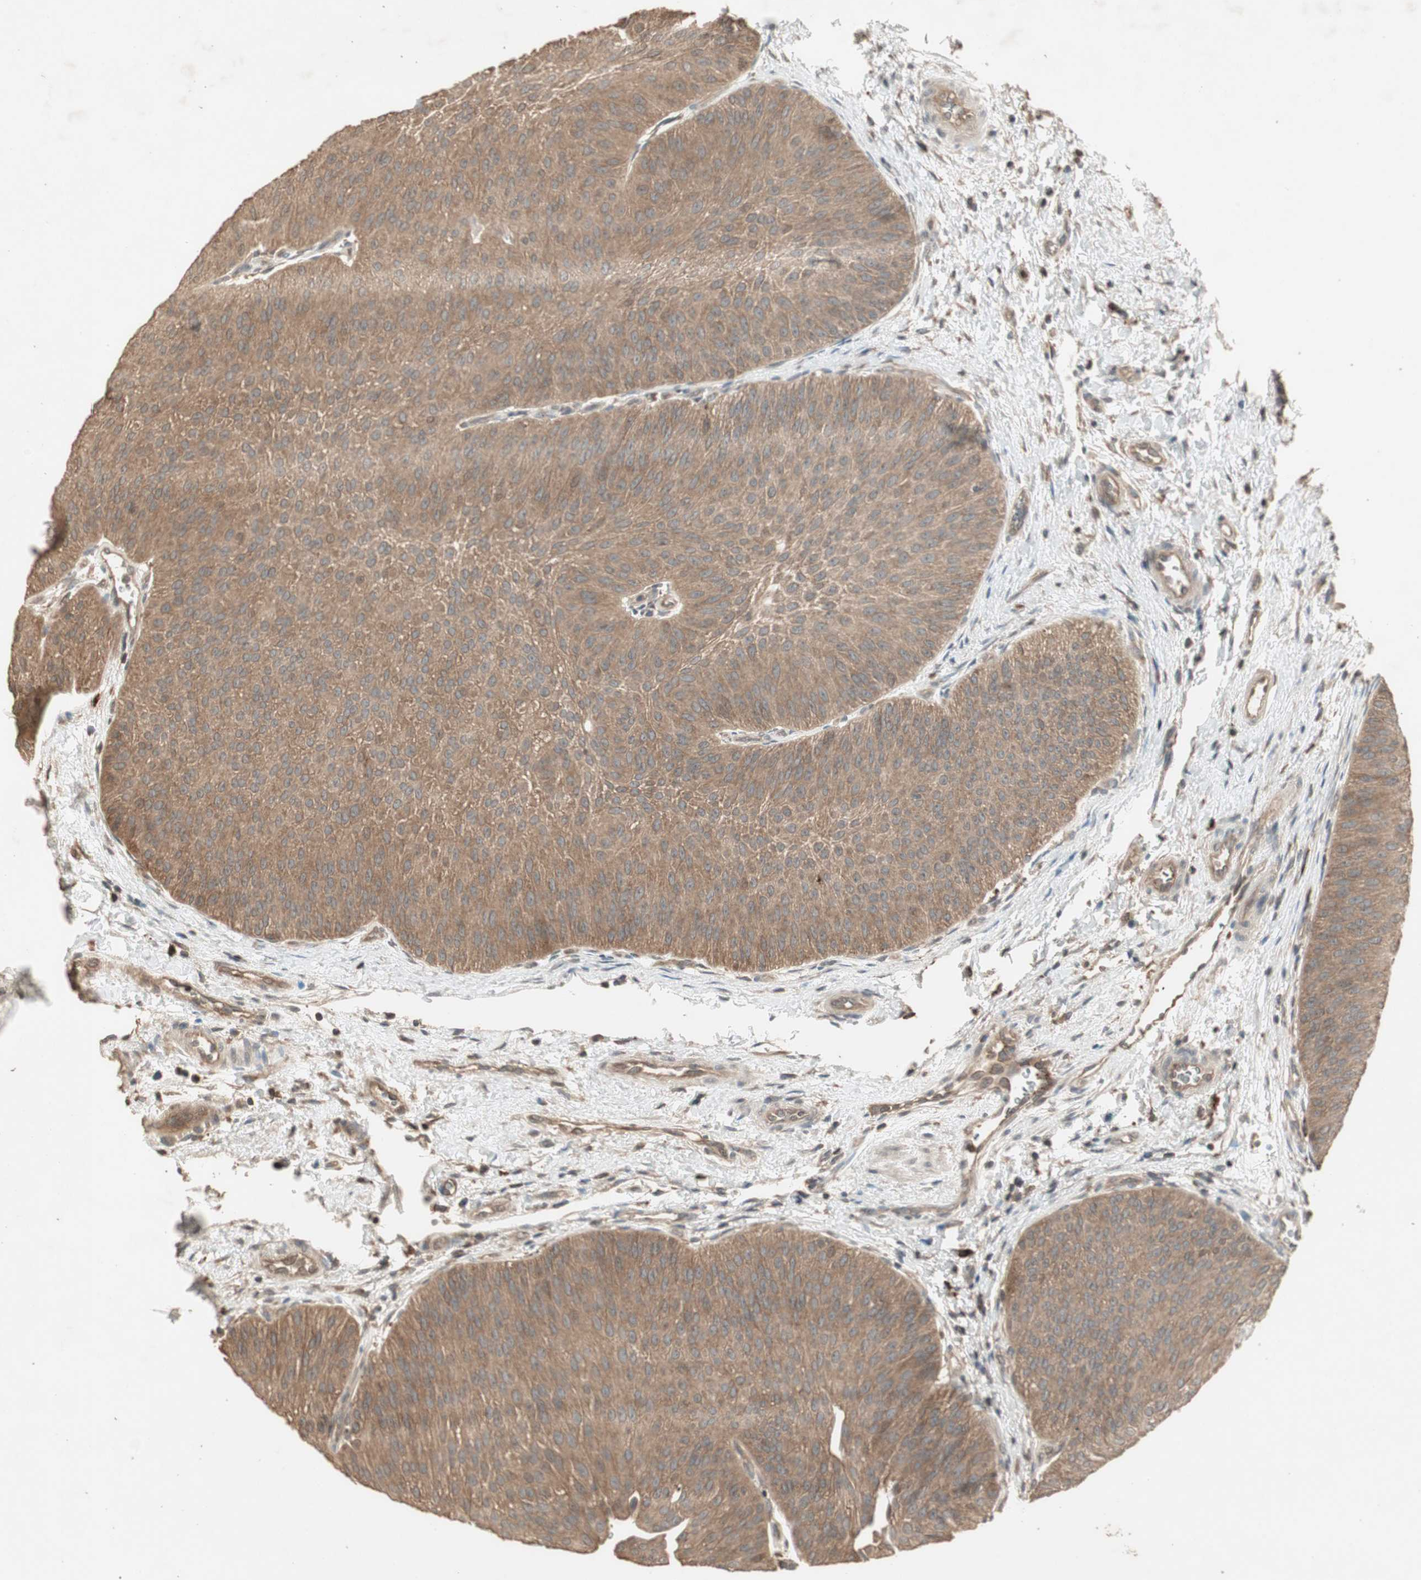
{"staining": {"intensity": "moderate", "quantity": ">75%", "location": "cytoplasmic/membranous"}, "tissue": "urothelial cancer", "cell_type": "Tumor cells", "image_type": "cancer", "snomed": [{"axis": "morphology", "description": "Urothelial carcinoma, Low grade"}, {"axis": "topography", "description": "Urinary bladder"}], "caption": "The photomicrograph shows staining of urothelial cancer, revealing moderate cytoplasmic/membranous protein expression (brown color) within tumor cells. Nuclei are stained in blue.", "gene": "UBAC1", "patient": {"sex": "female", "age": 60}}